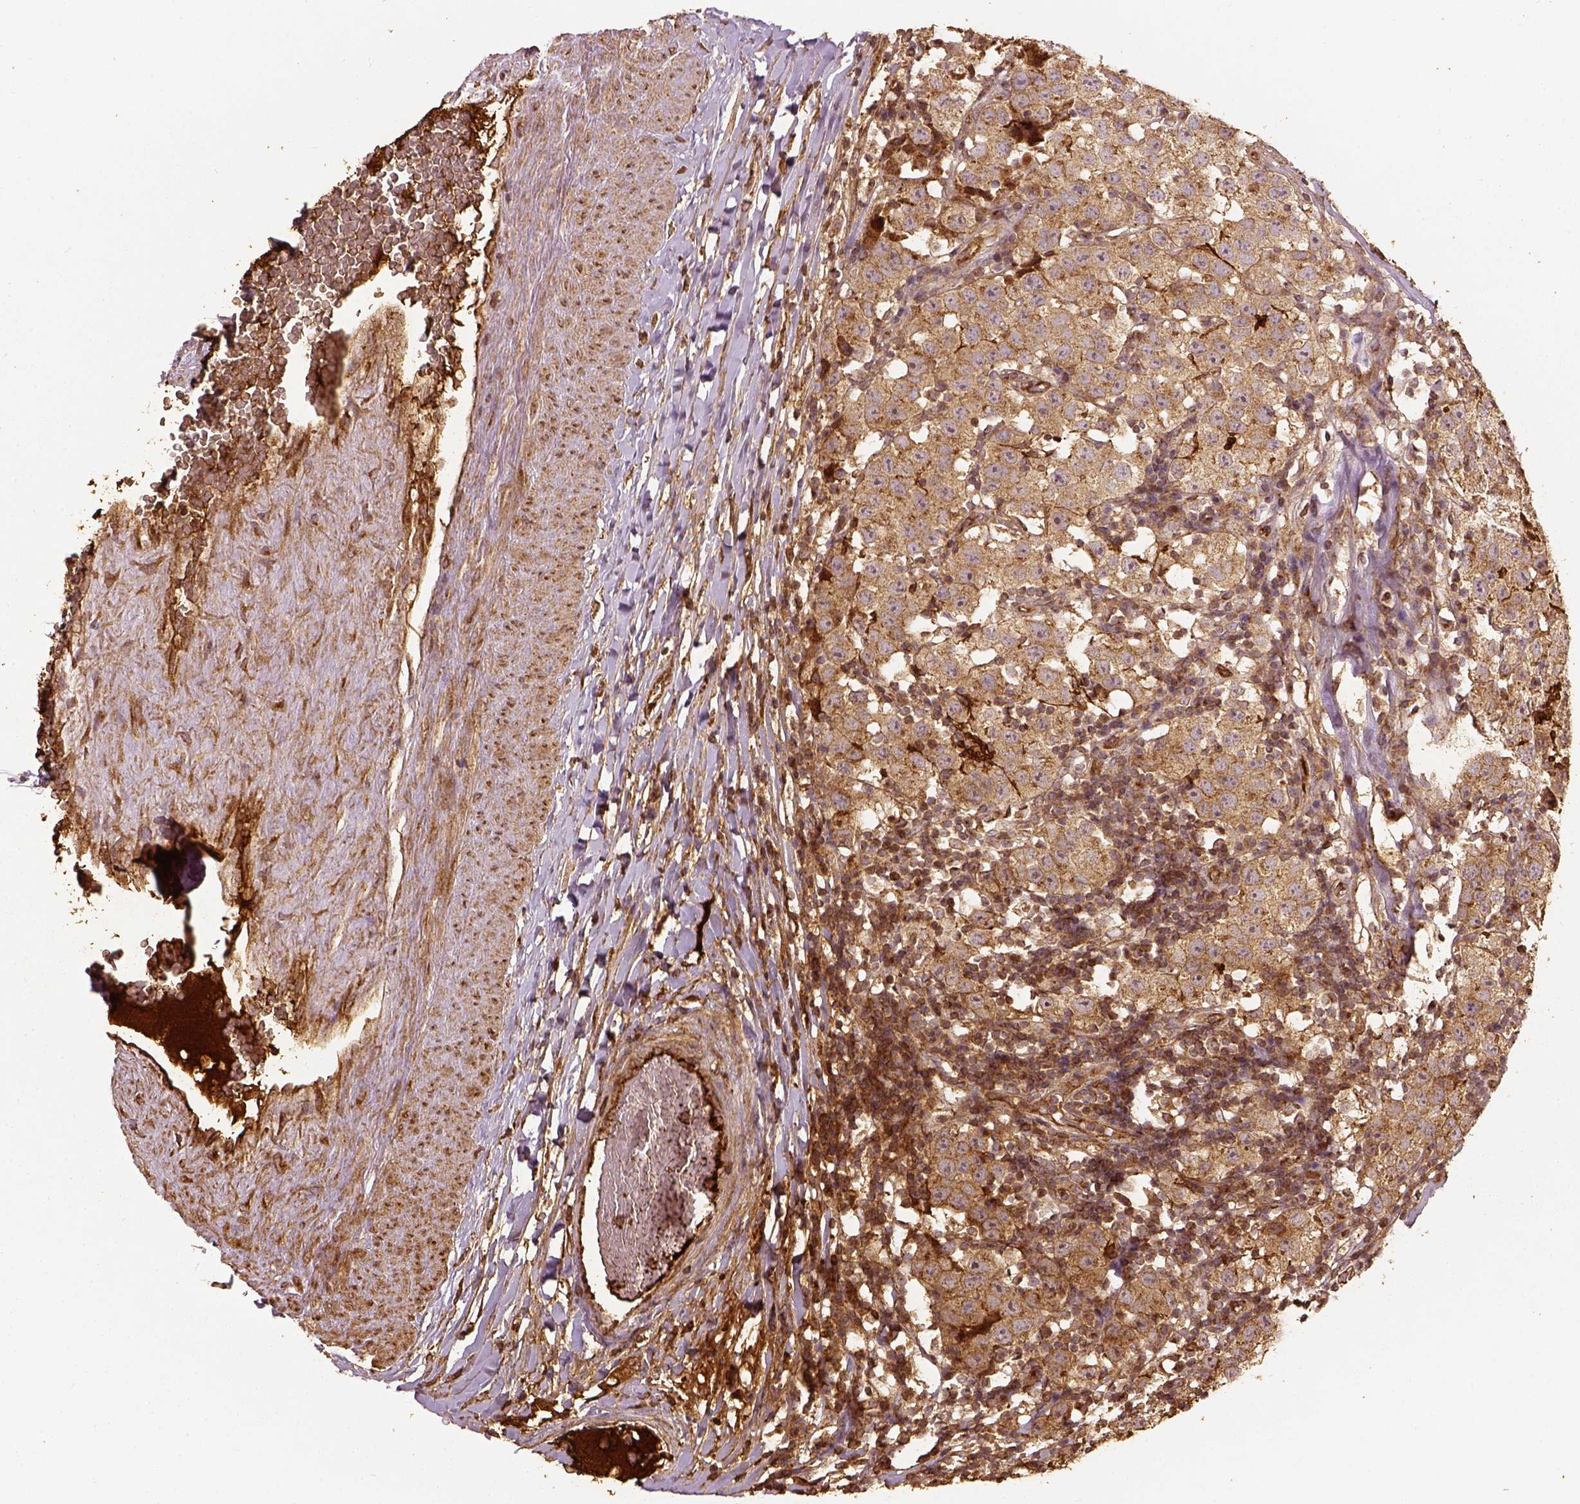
{"staining": {"intensity": "moderate", "quantity": ">75%", "location": "cytoplasmic/membranous"}, "tissue": "testis cancer", "cell_type": "Tumor cells", "image_type": "cancer", "snomed": [{"axis": "morphology", "description": "Seminoma, NOS"}, {"axis": "topography", "description": "Testis"}], "caption": "Testis cancer (seminoma) tissue displays moderate cytoplasmic/membranous expression in approximately >75% of tumor cells (brown staining indicates protein expression, while blue staining denotes nuclei).", "gene": "VEGFA", "patient": {"sex": "male", "age": 34}}